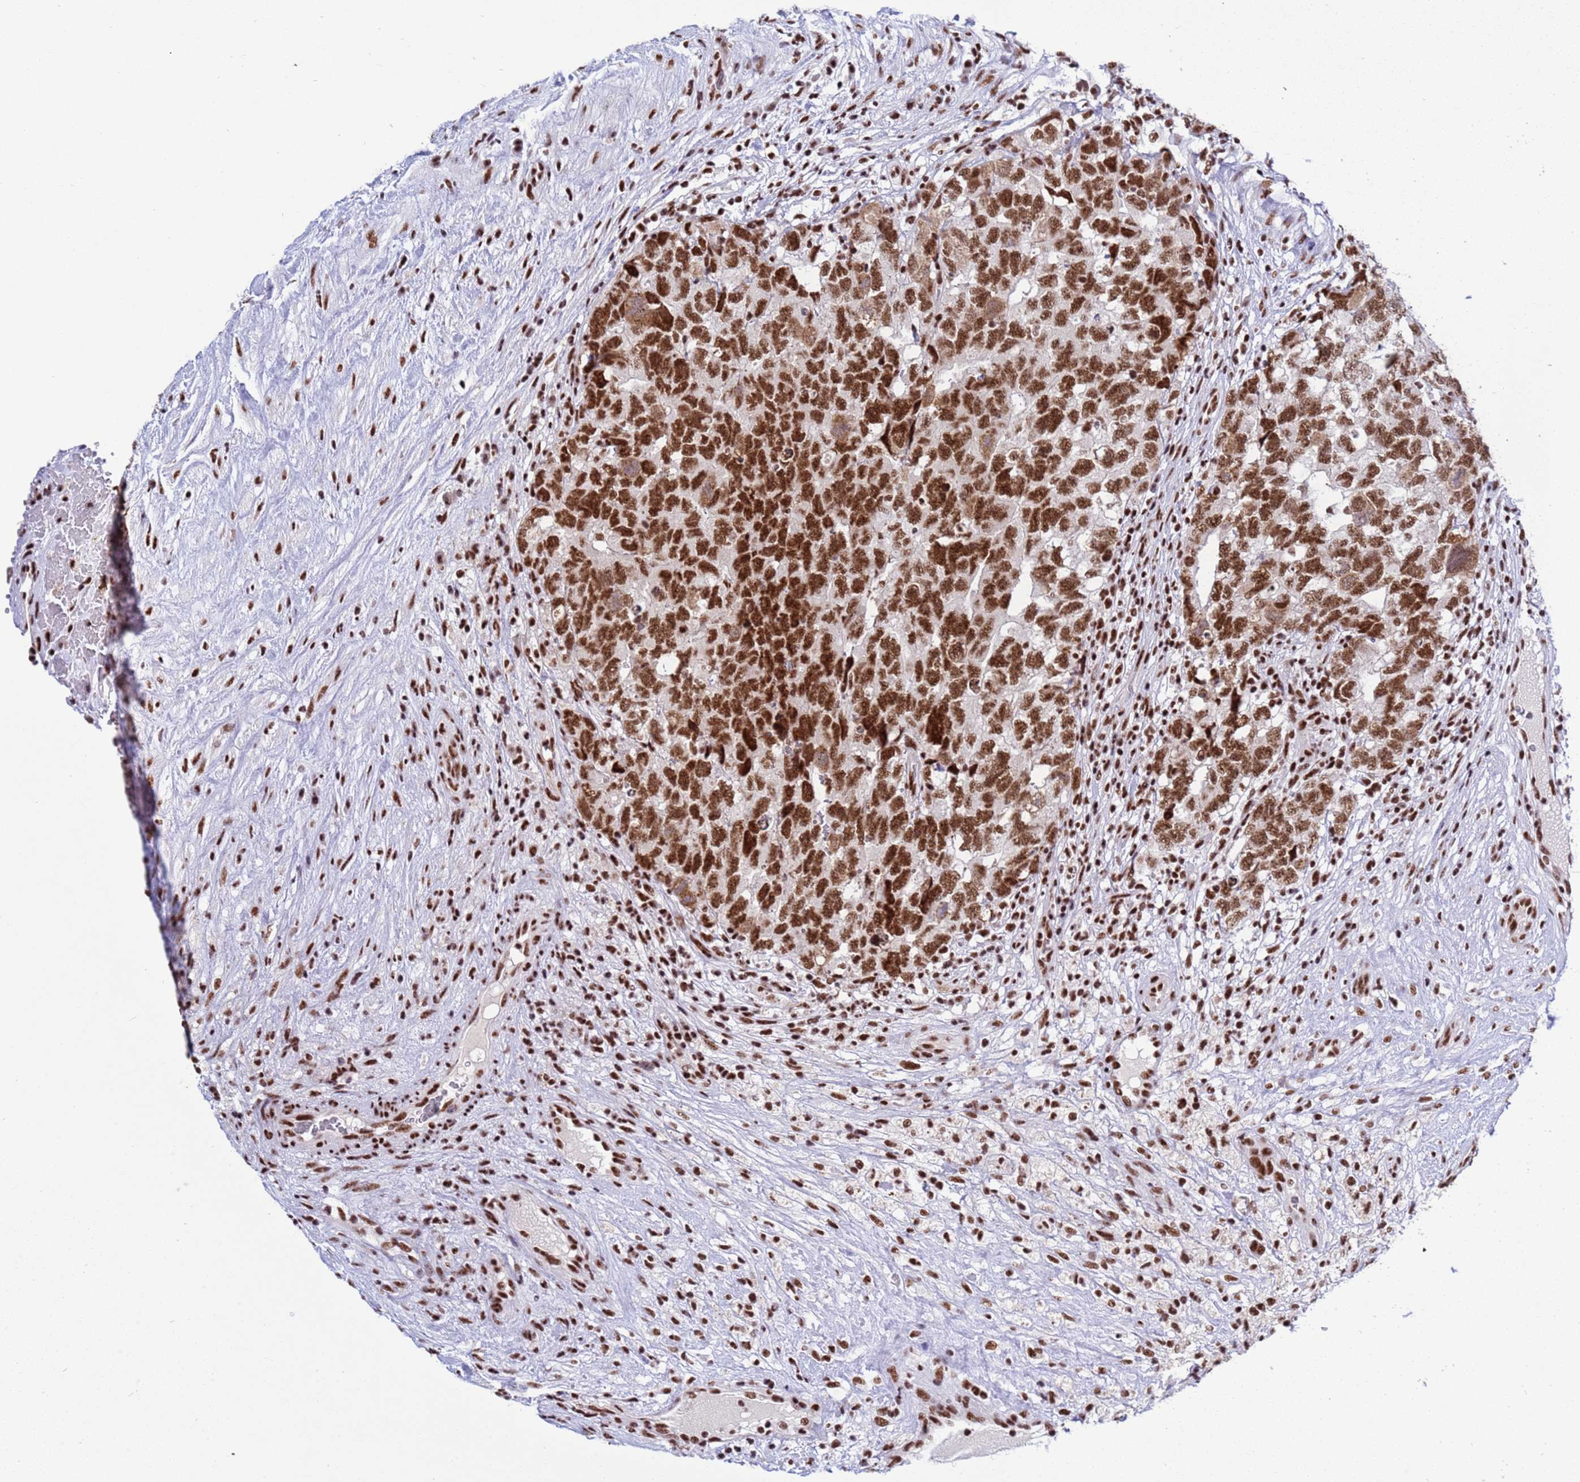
{"staining": {"intensity": "strong", "quantity": ">75%", "location": "nuclear"}, "tissue": "testis cancer", "cell_type": "Tumor cells", "image_type": "cancer", "snomed": [{"axis": "morphology", "description": "Seminoma, NOS"}, {"axis": "morphology", "description": "Carcinoma, Embryonal, NOS"}, {"axis": "topography", "description": "Testis"}], "caption": "The photomicrograph reveals immunohistochemical staining of testis embryonal carcinoma. There is strong nuclear positivity is present in about >75% of tumor cells.", "gene": "THOC2", "patient": {"sex": "male", "age": 29}}